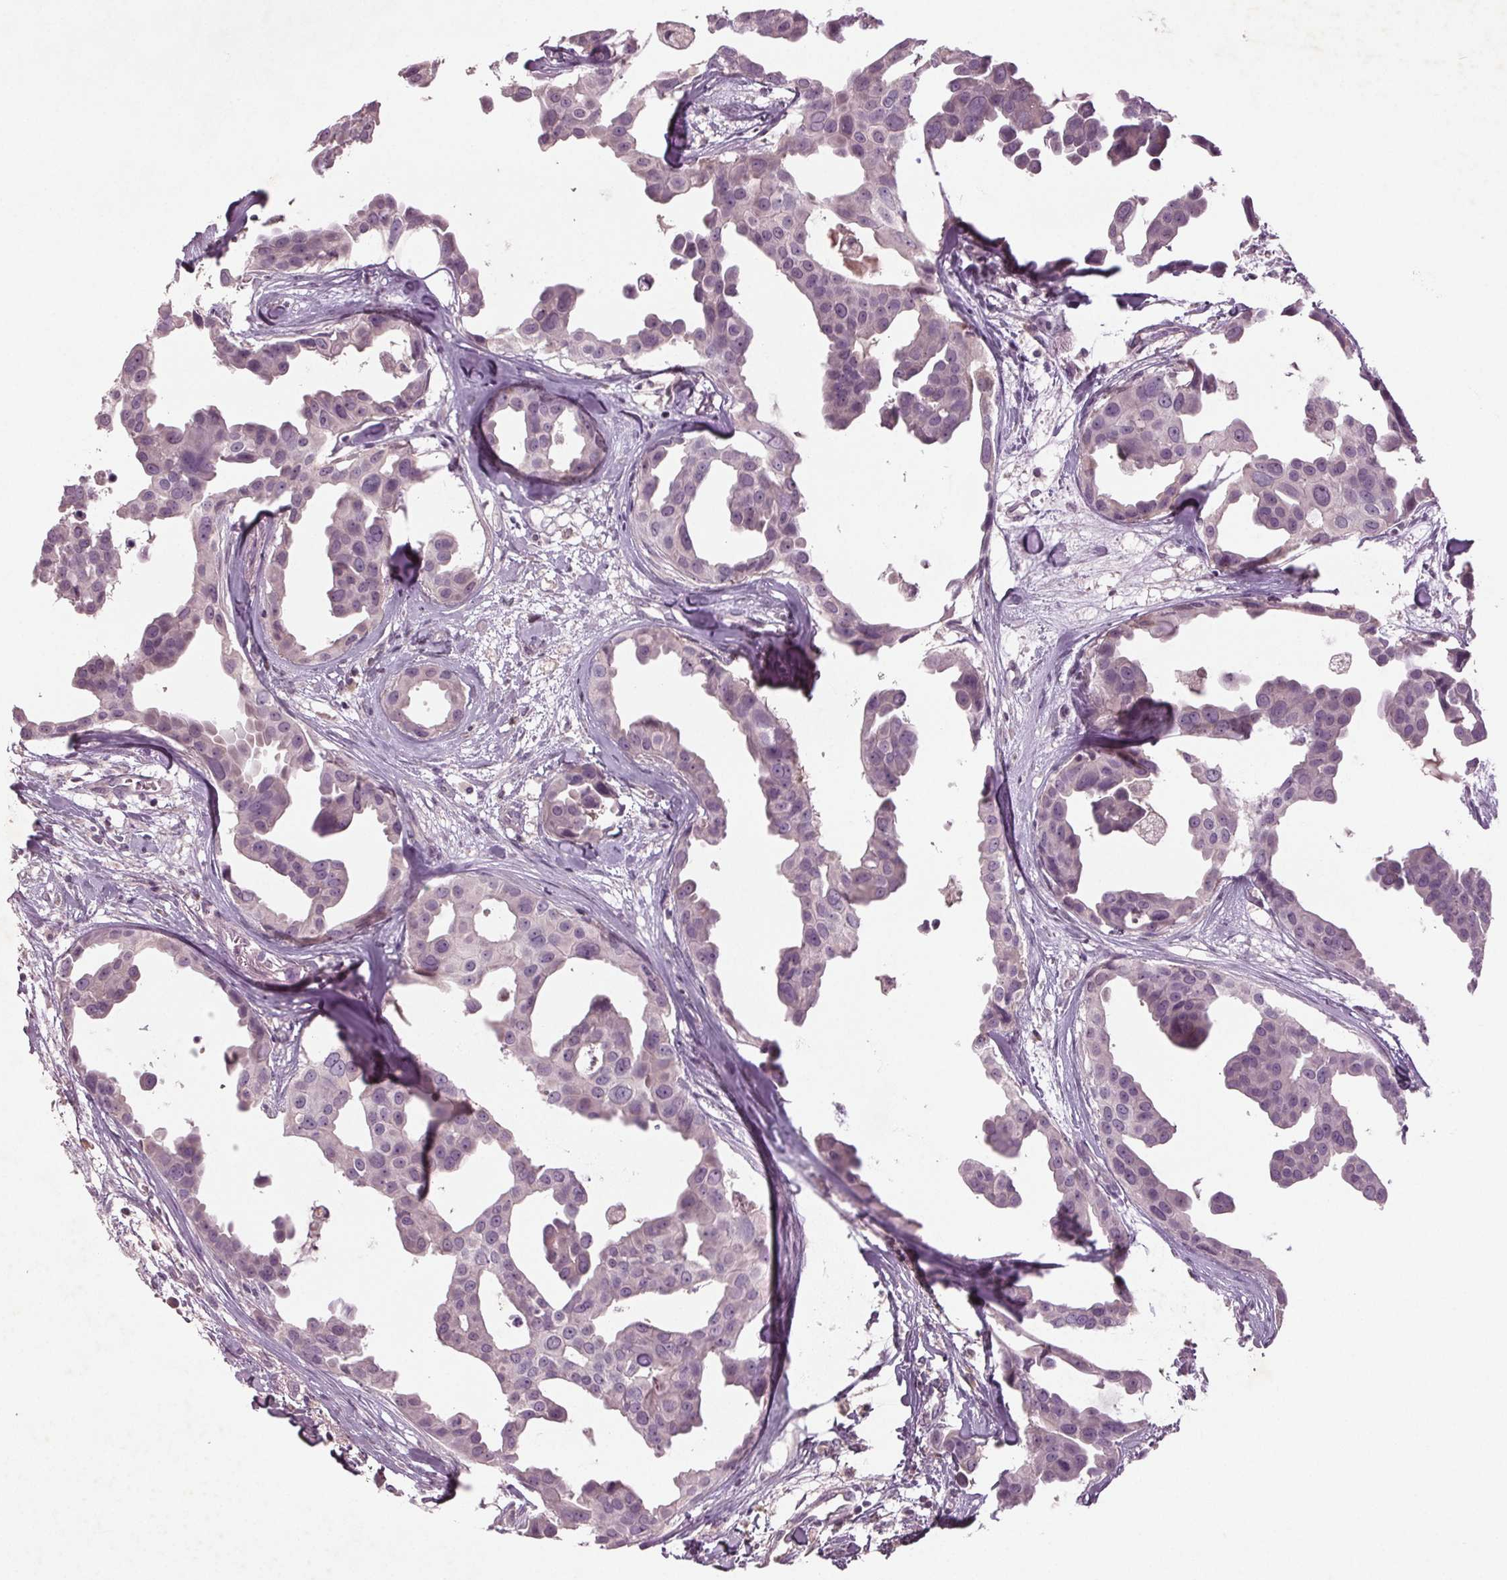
{"staining": {"intensity": "negative", "quantity": "none", "location": "none"}, "tissue": "breast cancer", "cell_type": "Tumor cells", "image_type": "cancer", "snomed": [{"axis": "morphology", "description": "Duct carcinoma"}, {"axis": "topography", "description": "Breast"}], "caption": "The photomicrograph exhibits no staining of tumor cells in intraductal carcinoma (breast).", "gene": "BHLHE22", "patient": {"sex": "female", "age": 38}}